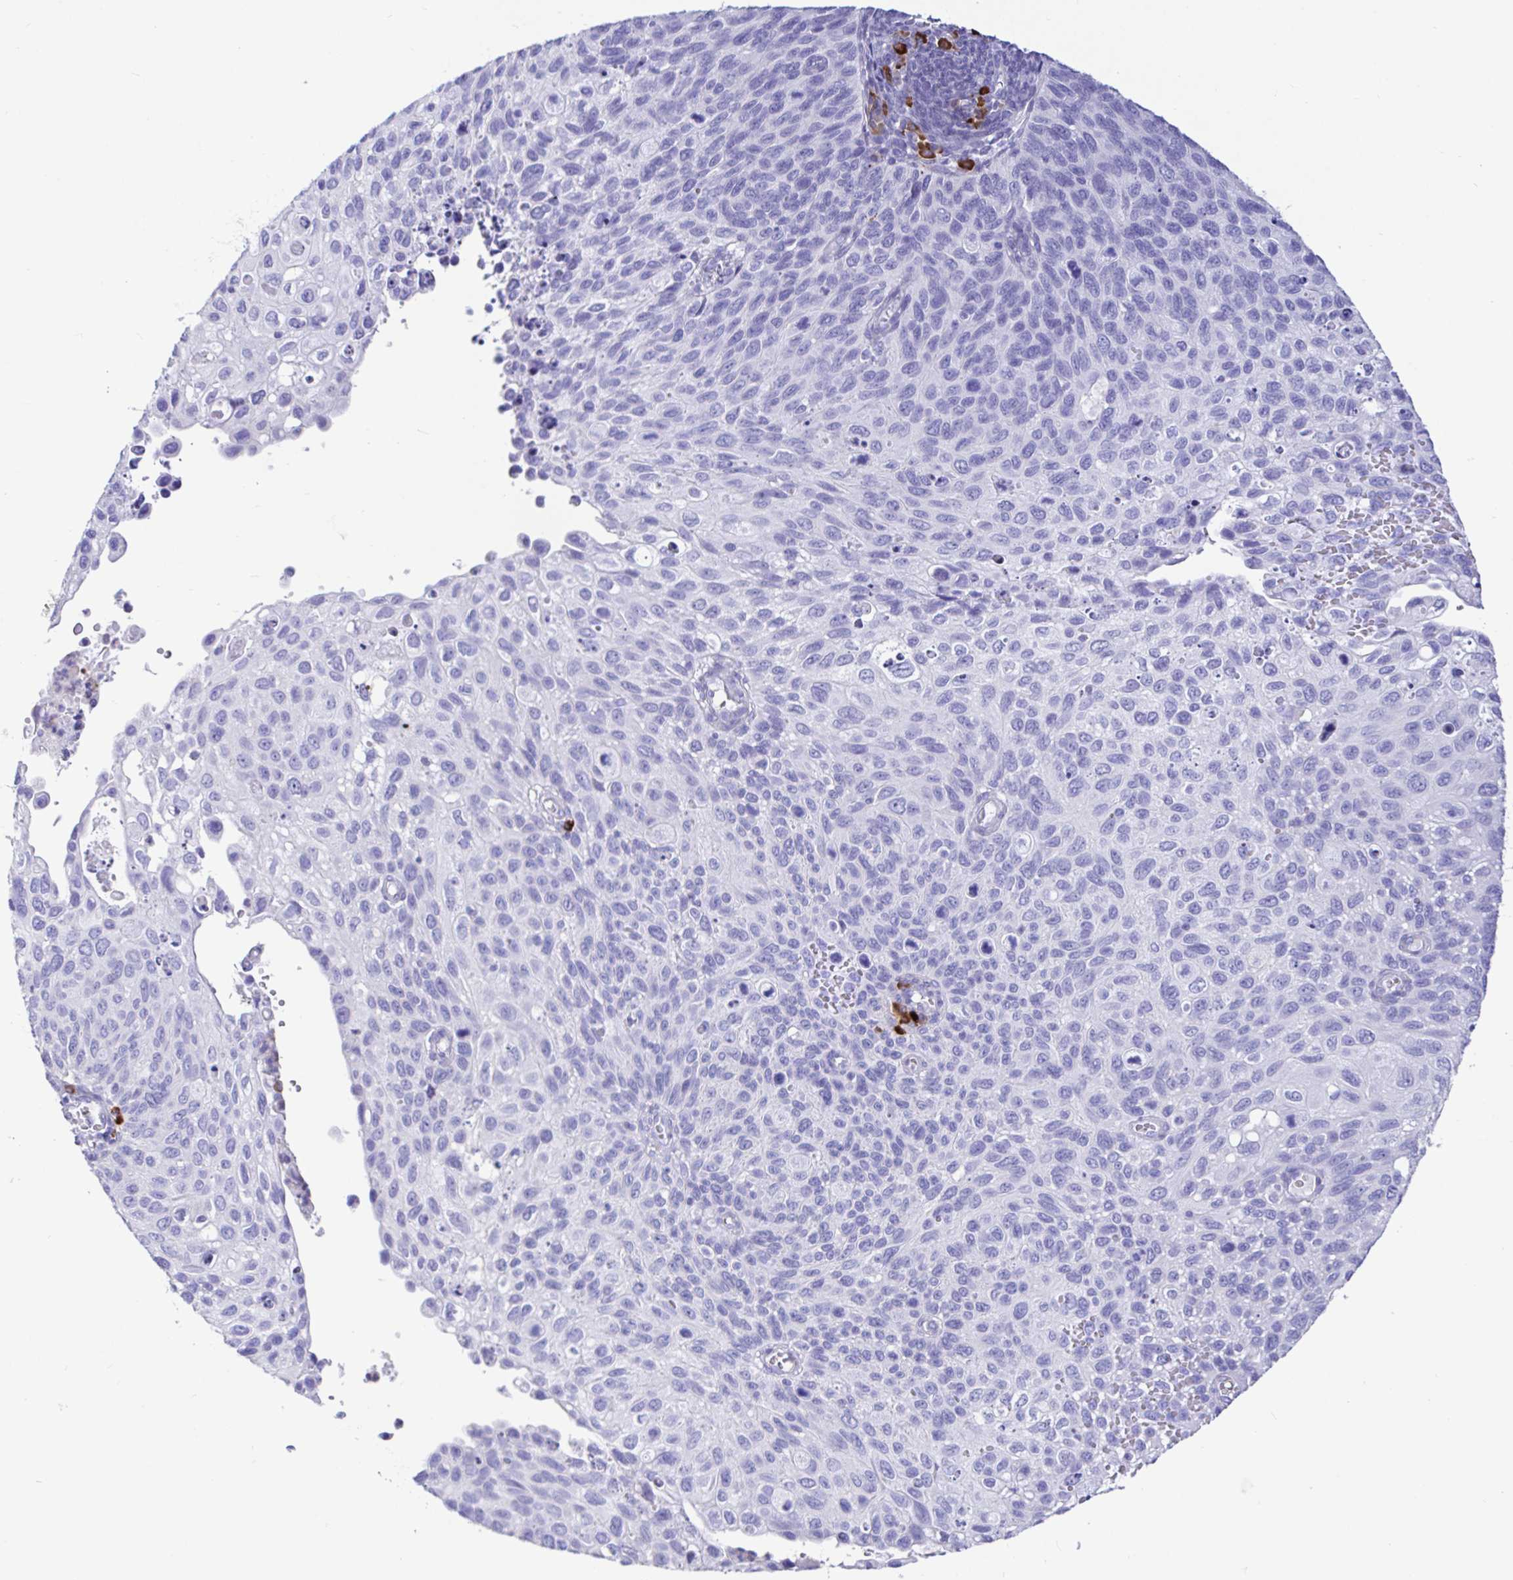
{"staining": {"intensity": "negative", "quantity": "none", "location": "none"}, "tissue": "cervical cancer", "cell_type": "Tumor cells", "image_type": "cancer", "snomed": [{"axis": "morphology", "description": "Squamous cell carcinoma, NOS"}, {"axis": "topography", "description": "Cervix"}], "caption": "A high-resolution image shows immunohistochemistry staining of cervical cancer, which exhibits no significant positivity in tumor cells.", "gene": "CCDC62", "patient": {"sex": "female", "age": 70}}